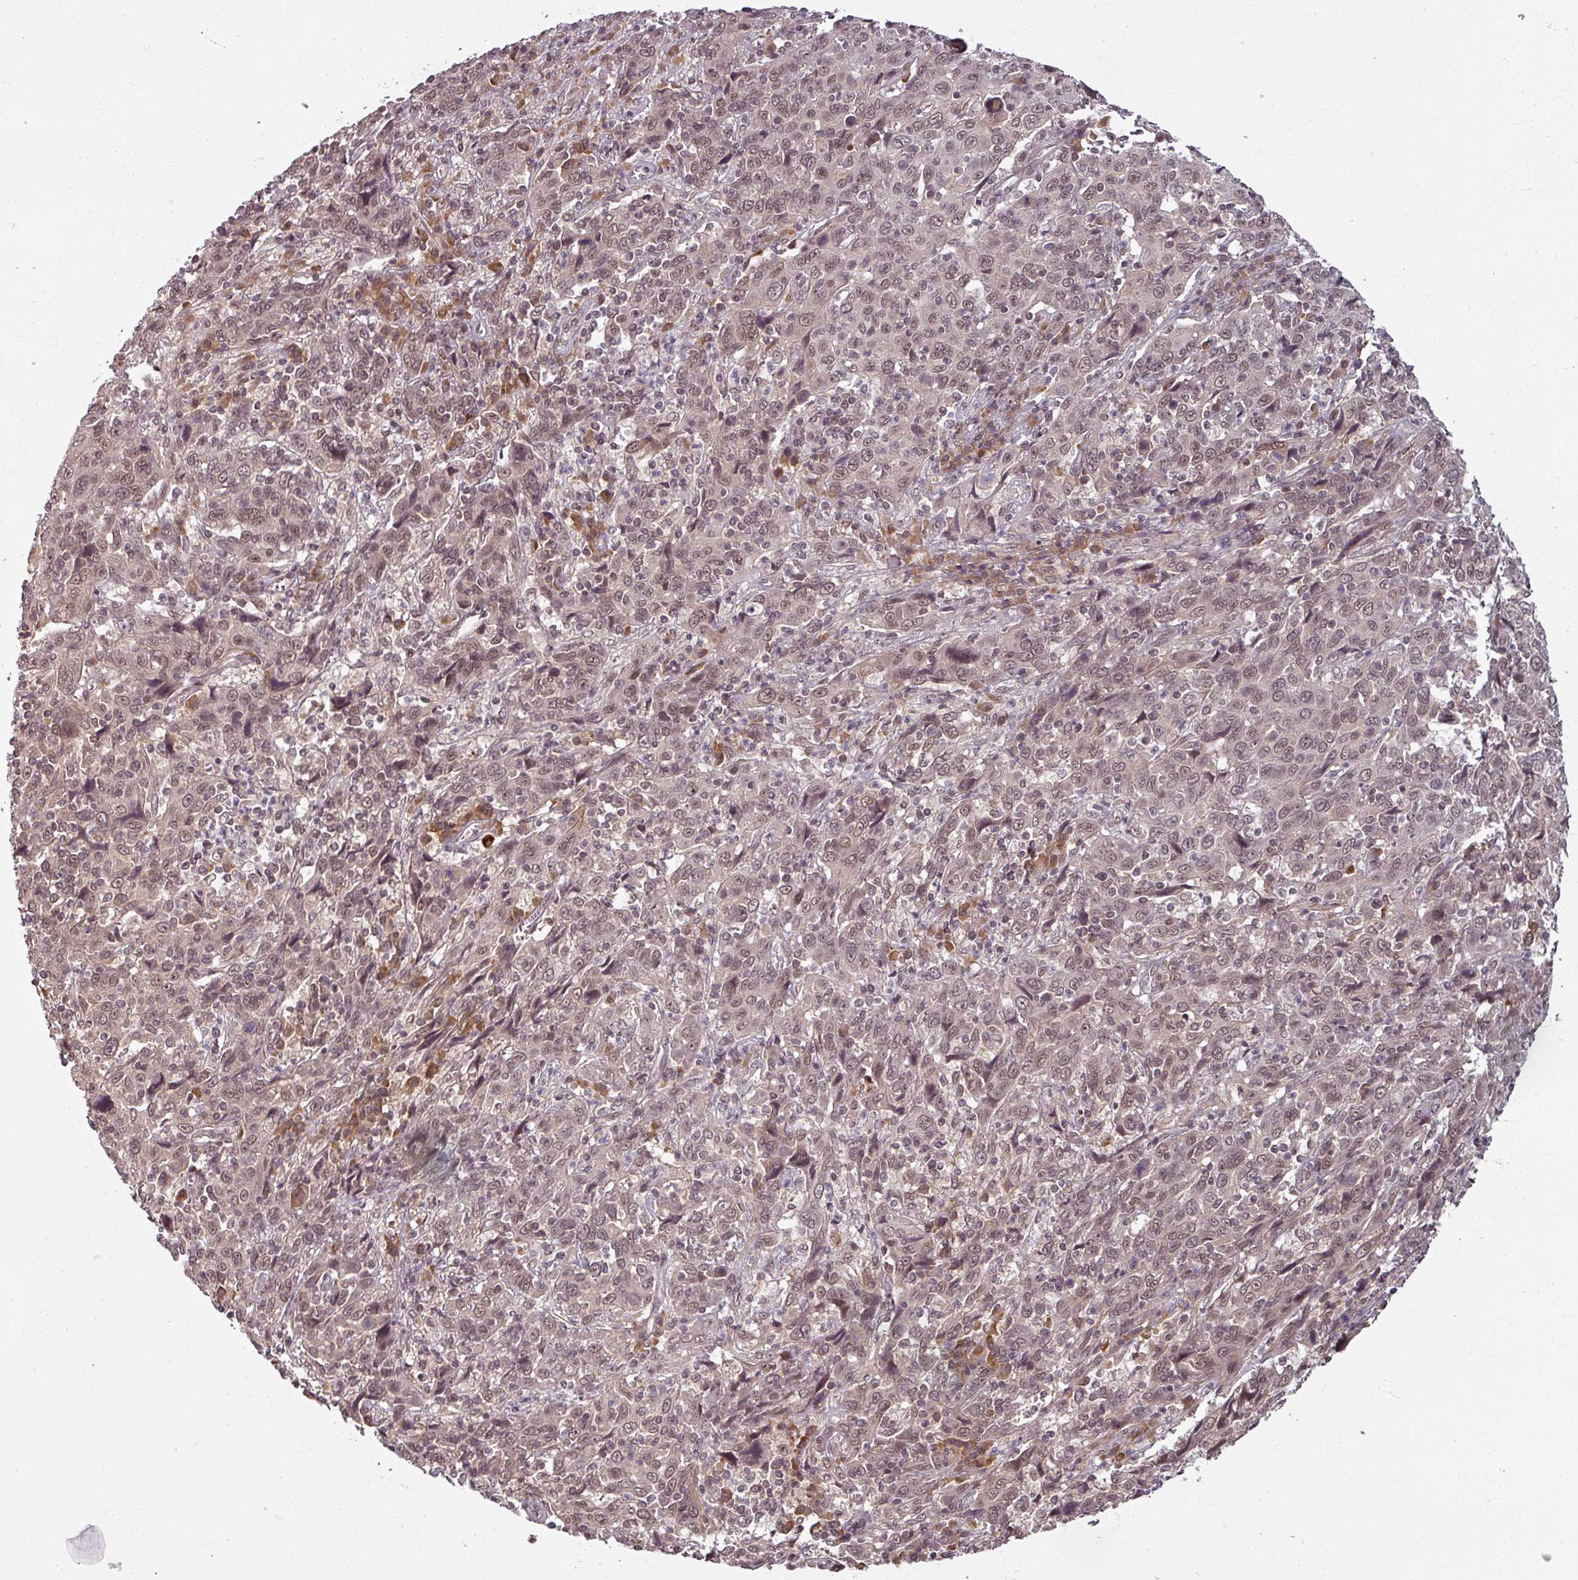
{"staining": {"intensity": "weak", "quantity": "25%-75%", "location": "cytoplasmic/membranous,nuclear"}, "tissue": "cervical cancer", "cell_type": "Tumor cells", "image_type": "cancer", "snomed": [{"axis": "morphology", "description": "Squamous cell carcinoma, NOS"}, {"axis": "topography", "description": "Cervix"}], "caption": "A high-resolution histopathology image shows immunohistochemistry (IHC) staining of cervical cancer, which exhibits weak cytoplasmic/membranous and nuclear staining in about 25%-75% of tumor cells. (IHC, brightfield microscopy, high magnification).", "gene": "POLR2G", "patient": {"sex": "female", "age": 46}}